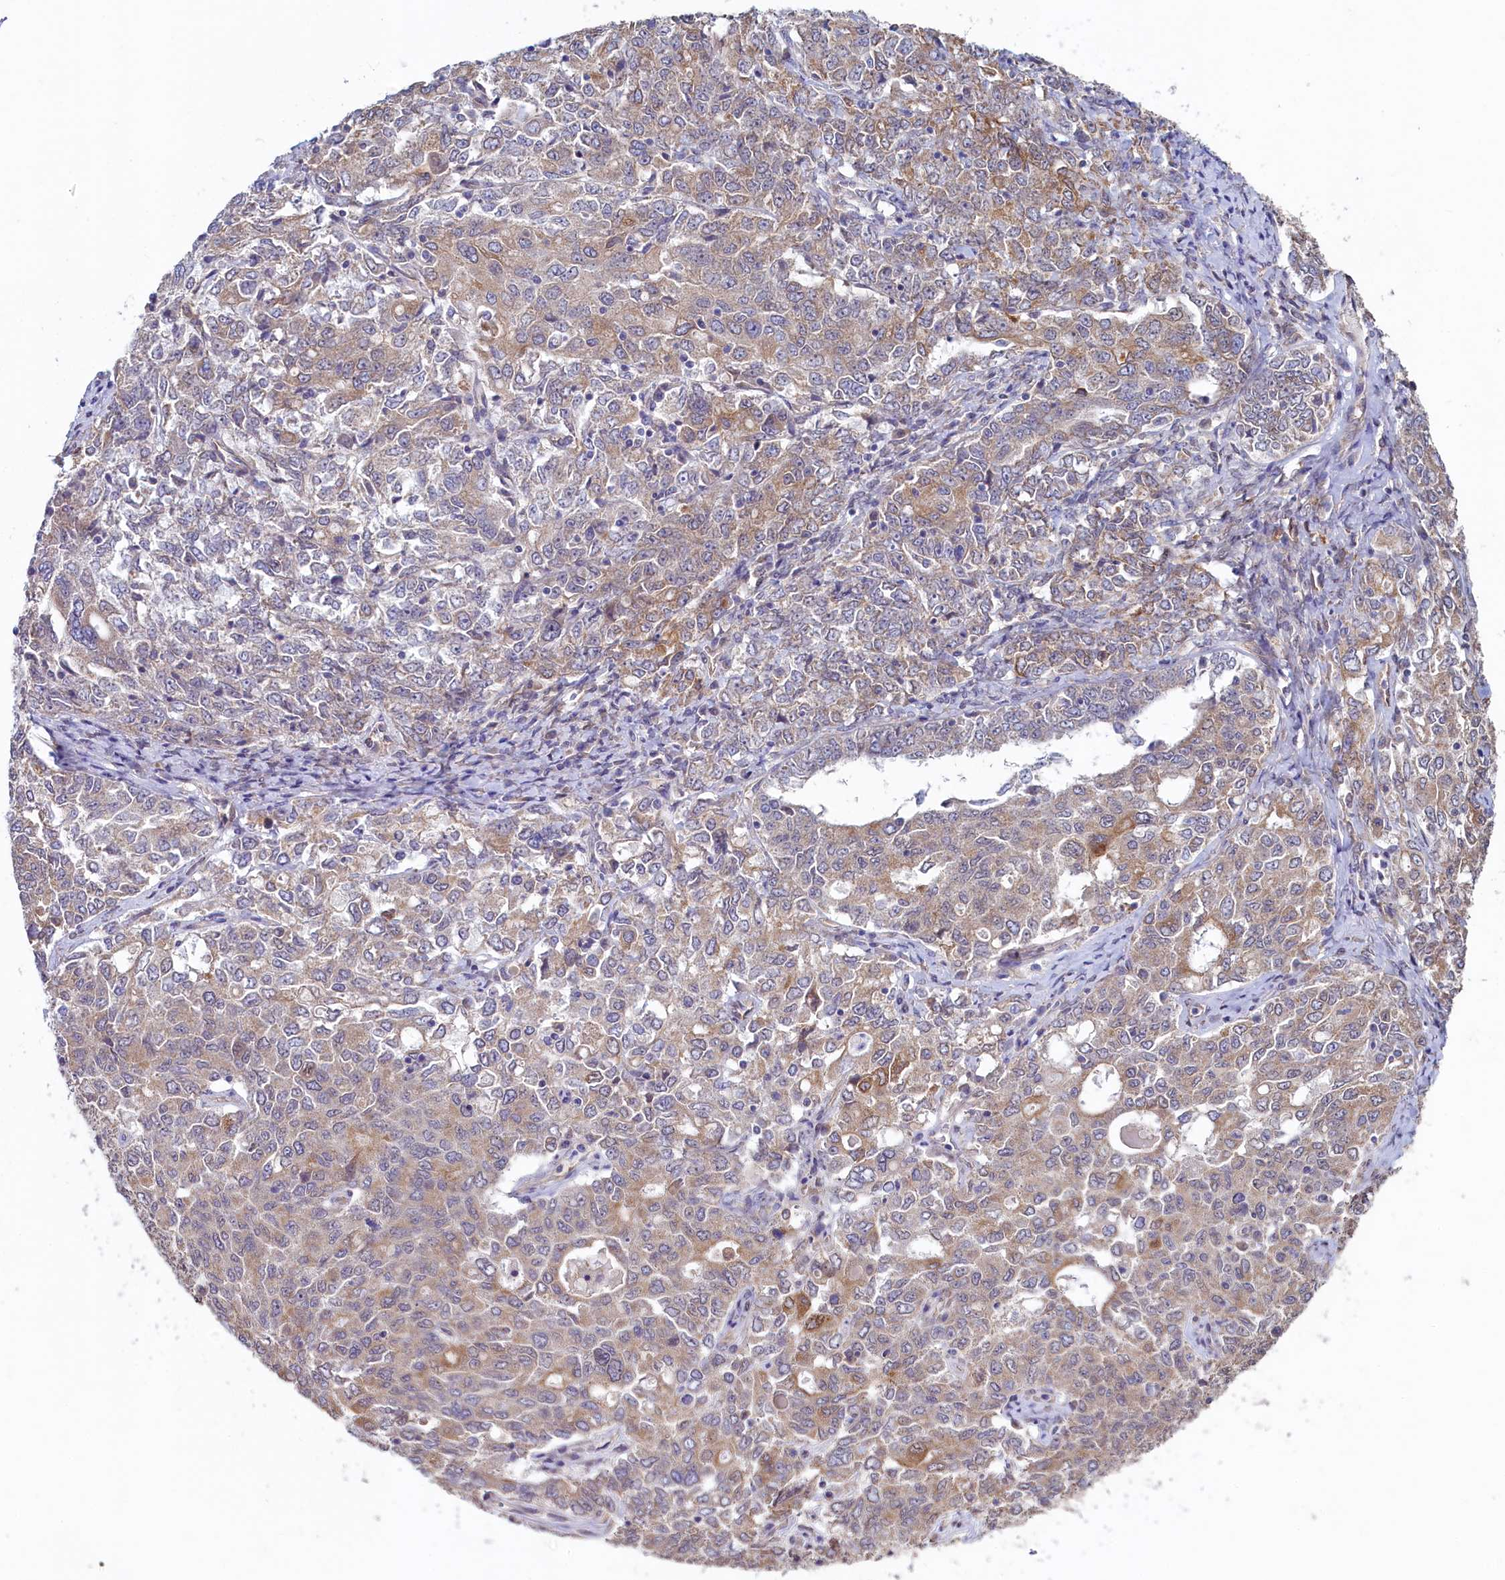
{"staining": {"intensity": "moderate", "quantity": "<25%", "location": "cytoplasmic/membranous"}, "tissue": "ovarian cancer", "cell_type": "Tumor cells", "image_type": "cancer", "snomed": [{"axis": "morphology", "description": "Carcinoma, endometroid"}, {"axis": "topography", "description": "Ovary"}], "caption": "This image exhibits ovarian cancer stained with immunohistochemistry (IHC) to label a protein in brown. The cytoplasmic/membranous of tumor cells show moderate positivity for the protein. Nuclei are counter-stained blue.", "gene": "SPATA2L", "patient": {"sex": "female", "age": 62}}